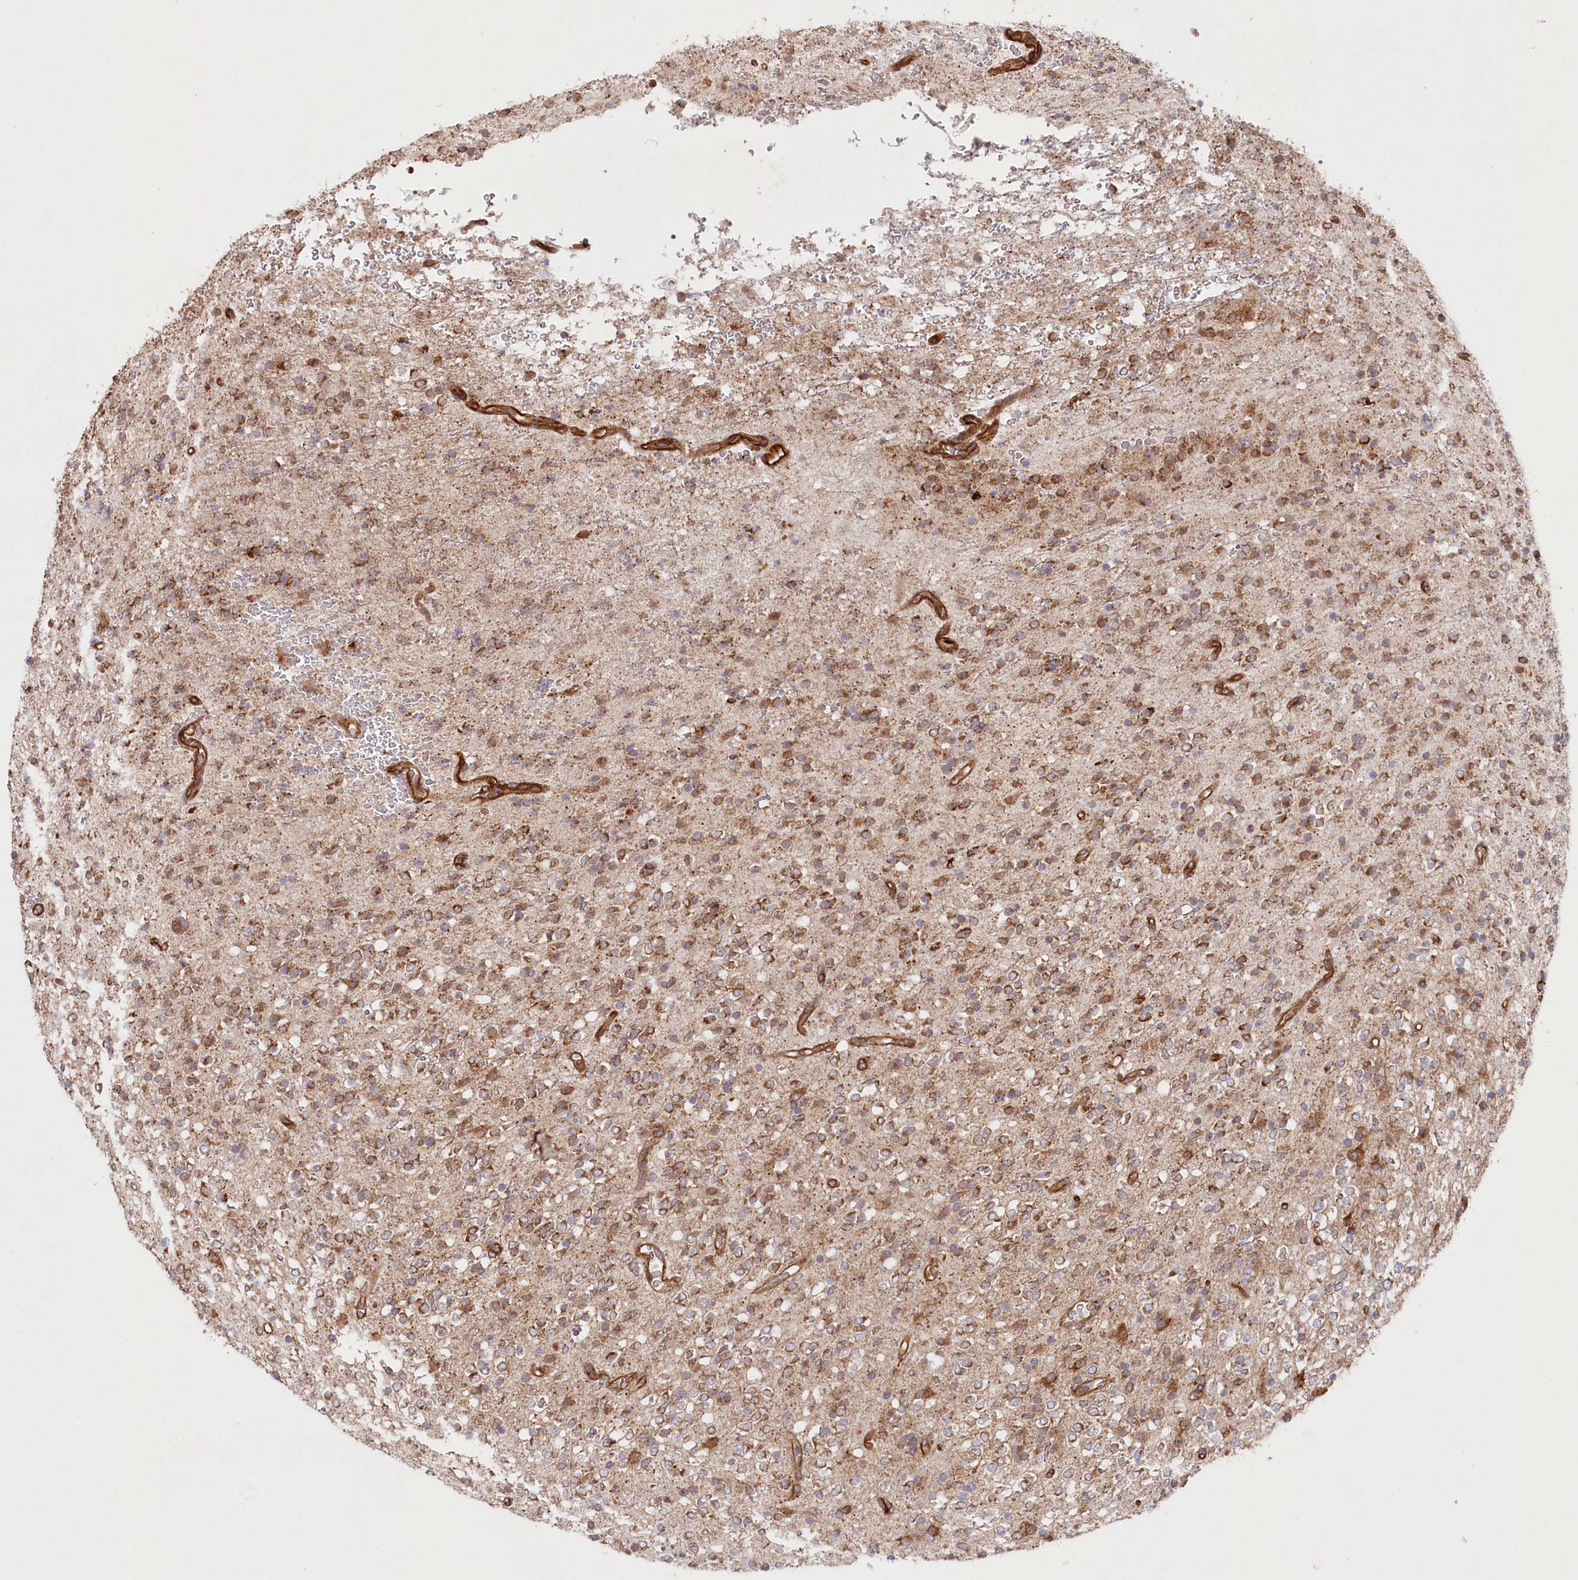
{"staining": {"intensity": "moderate", "quantity": "25%-75%", "location": "cytoplasmic/membranous"}, "tissue": "glioma", "cell_type": "Tumor cells", "image_type": "cancer", "snomed": [{"axis": "morphology", "description": "Glioma, malignant, High grade"}, {"axis": "topography", "description": "Brain"}], "caption": "A high-resolution image shows immunohistochemistry (IHC) staining of glioma, which shows moderate cytoplasmic/membranous positivity in about 25%-75% of tumor cells.", "gene": "MTPAP", "patient": {"sex": "male", "age": 34}}